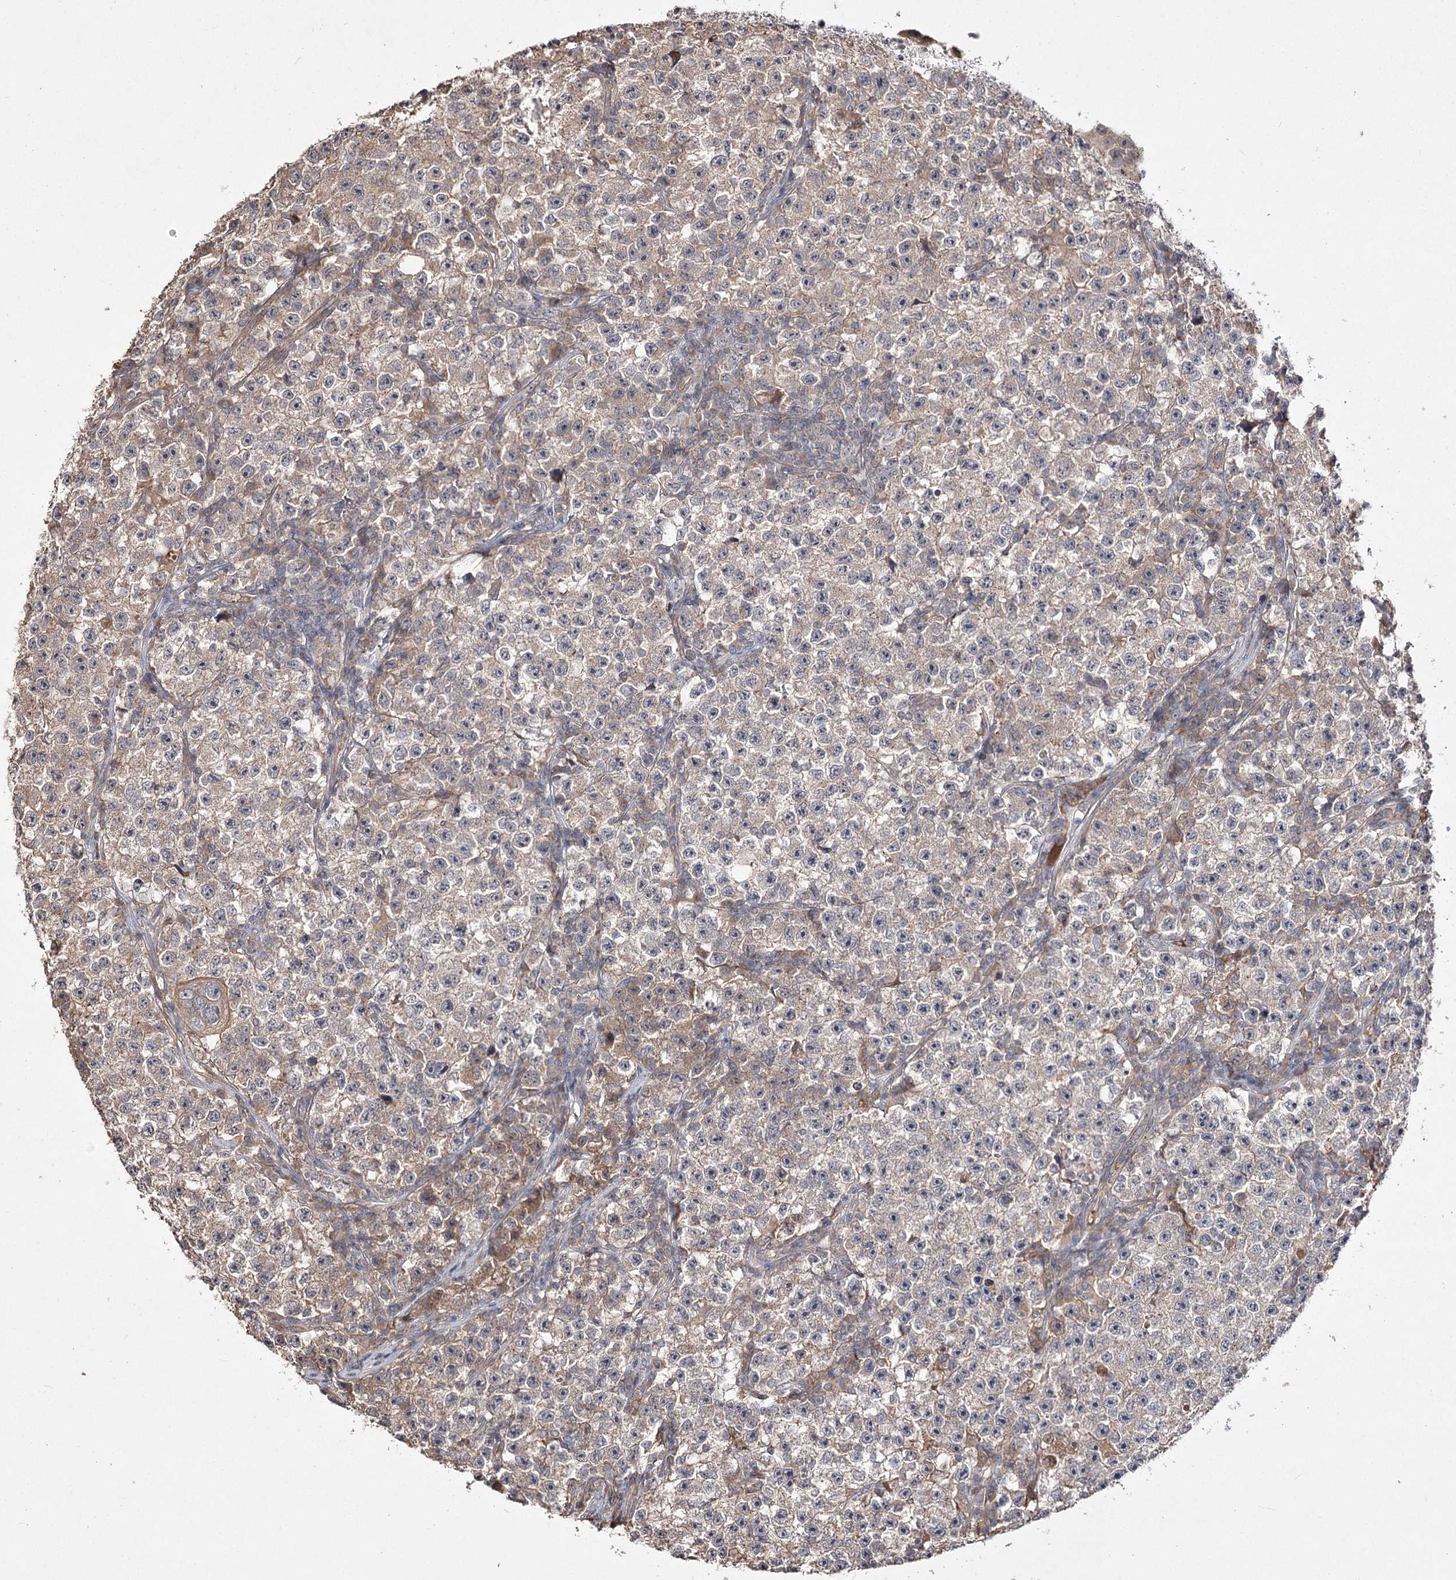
{"staining": {"intensity": "weak", "quantity": "<25%", "location": "cytoplasmic/membranous"}, "tissue": "testis cancer", "cell_type": "Tumor cells", "image_type": "cancer", "snomed": [{"axis": "morphology", "description": "Seminoma, NOS"}, {"axis": "topography", "description": "Testis"}], "caption": "There is no significant positivity in tumor cells of testis cancer. (IHC, brightfield microscopy, high magnification).", "gene": "FANCL", "patient": {"sex": "male", "age": 22}}